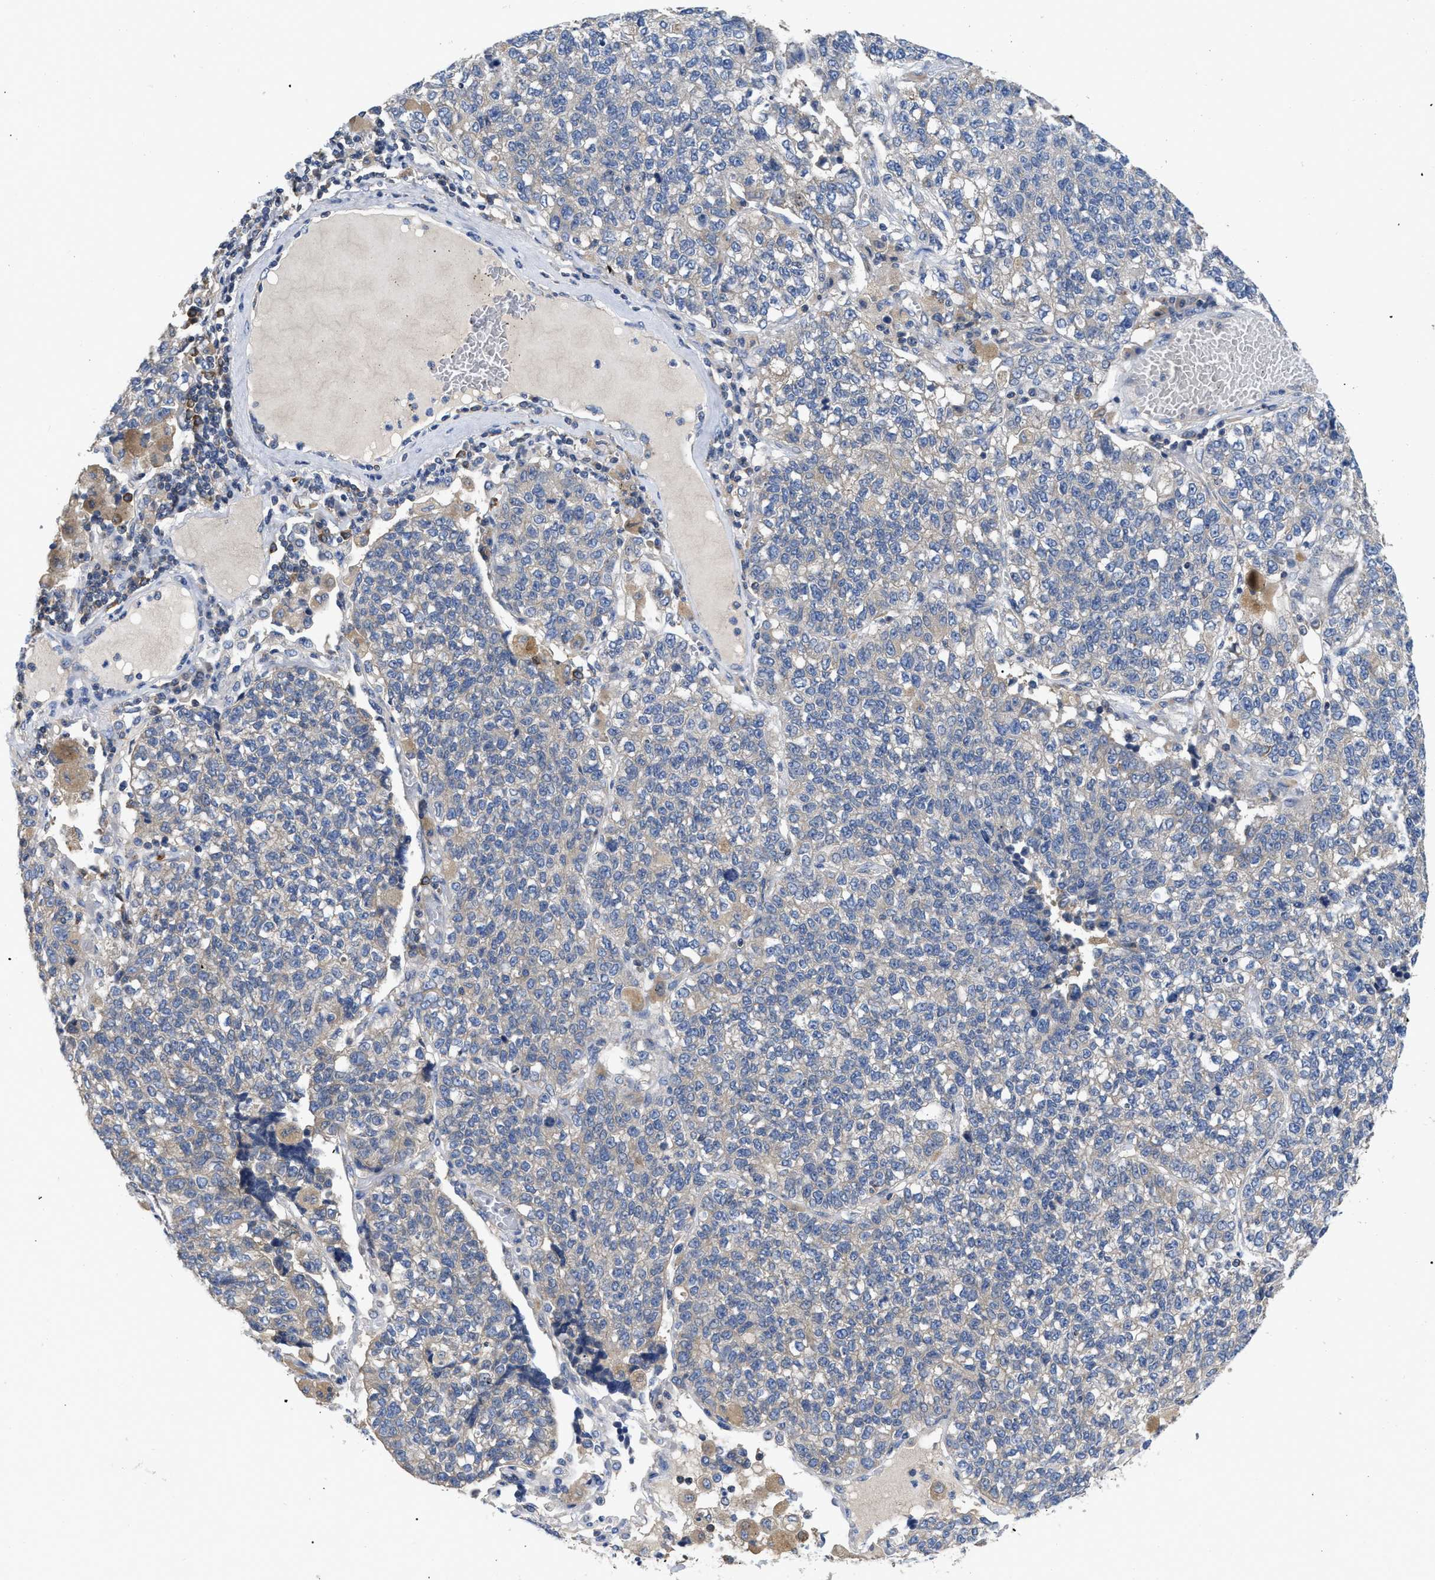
{"staining": {"intensity": "negative", "quantity": "none", "location": "none"}, "tissue": "lung cancer", "cell_type": "Tumor cells", "image_type": "cancer", "snomed": [{"axis": "morphology", "description": "Adenocarcinoma, NOS"}, {"axis": "topography", "description": "Lung"}], "caption": "Immunohistochemistry (IHC) histopathology image of human adenocarcinoma (lung) stained for a protein (brown), which shows no positivity in tumor cells. (DAB (3,3'-diaminobenzidine) IHC, high magnification).", "gene": "RAP1GDS1", "patient": {"sex": "male", "age": 49}}